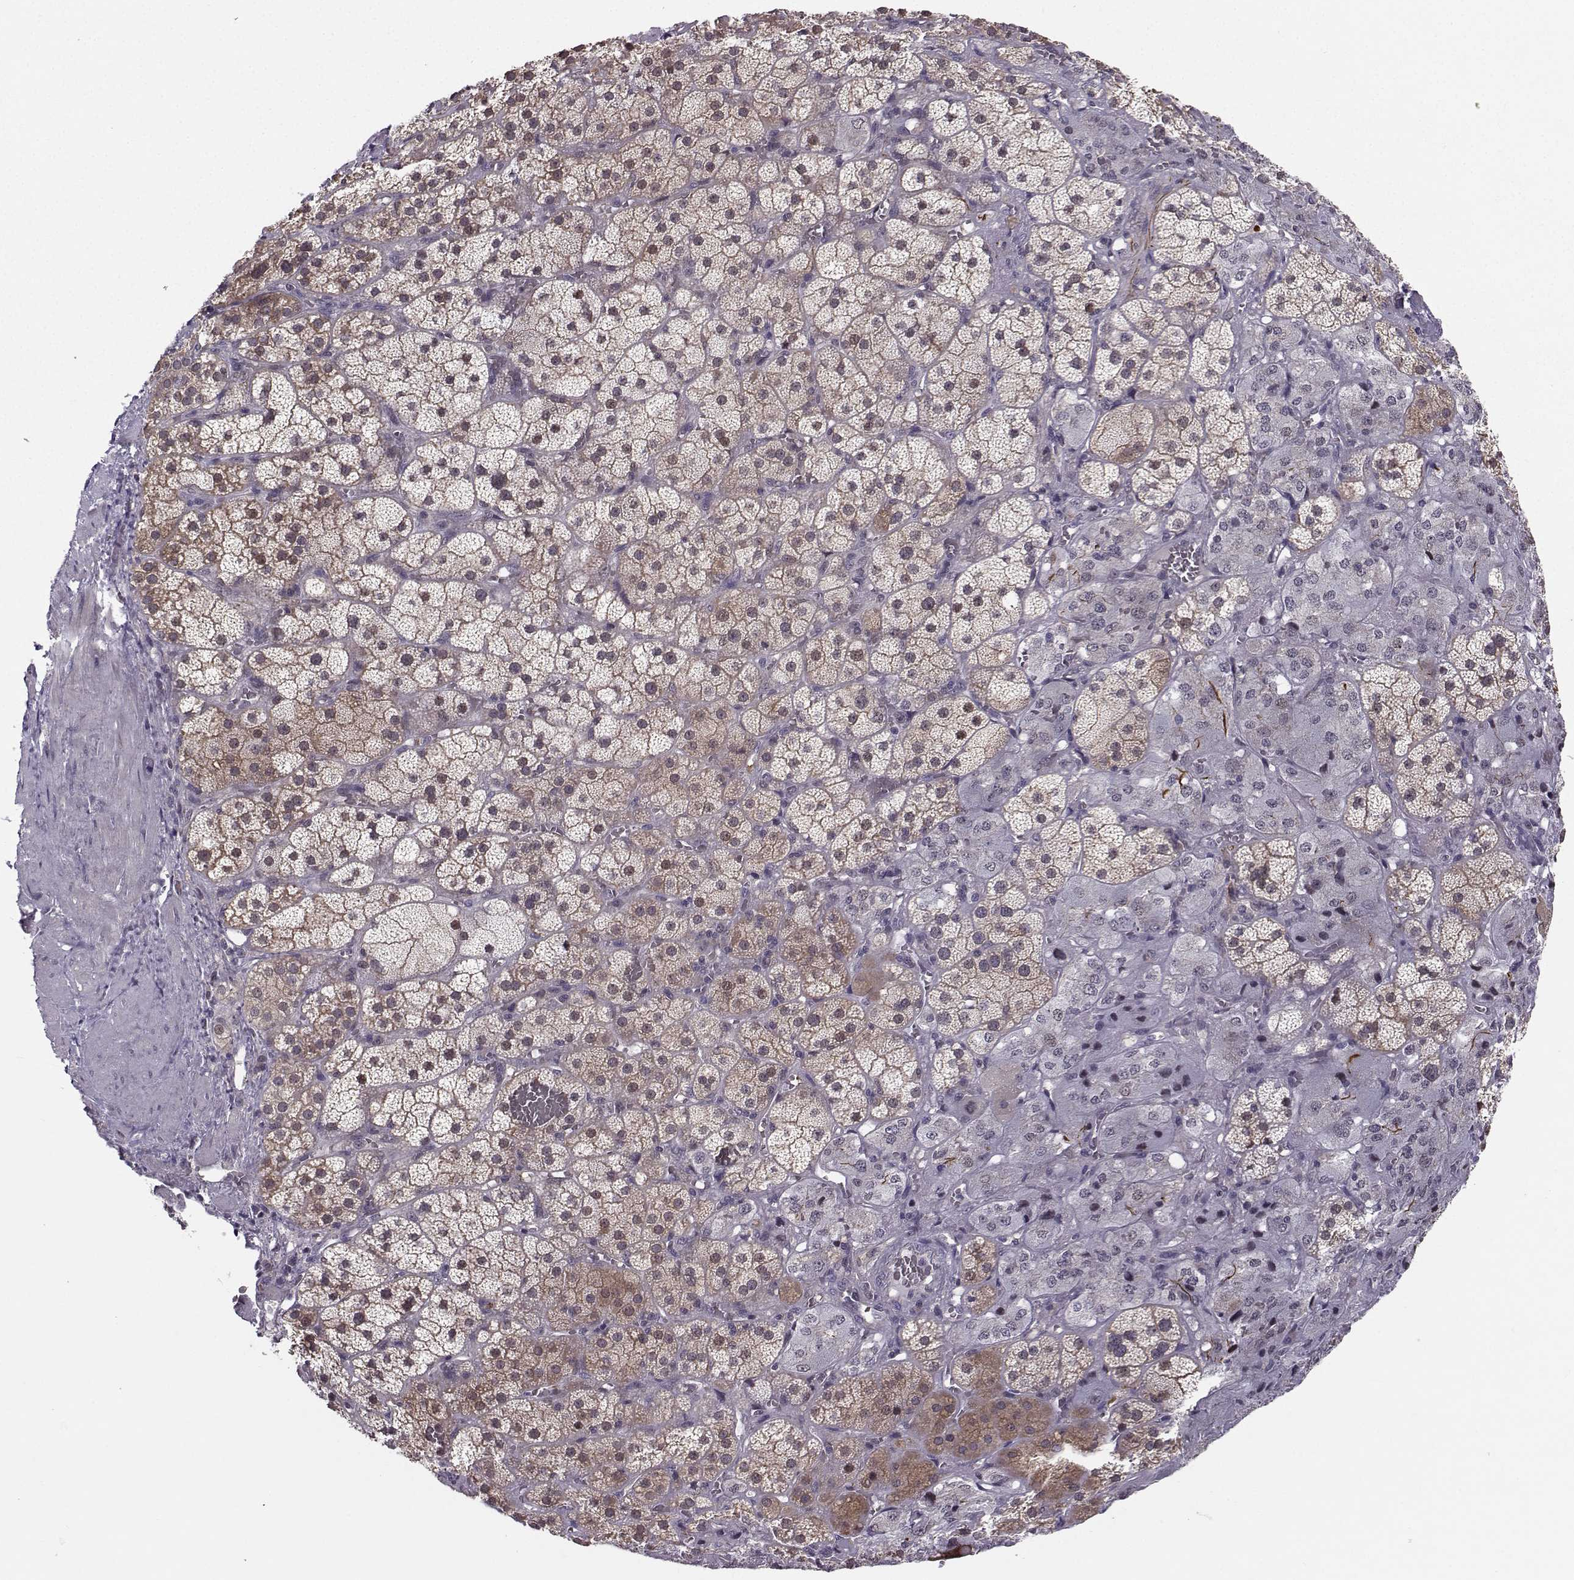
{"staining": {"intensity": "weak", "quantity": "25%-75%", "location": "cytoplasmic/membranous,nuclear"}, "tissue": "adrenal gland", "cell_type": "Glandular cells", "image_type": "normal", "snomed": [{"axis": "morphology", "description": "Normal tissue, NOS"}, {"axis": "topography", "description": "Adrenal gland"}], "caption": "This micrograph demonstrates benign adrenal gland stained with immunohistochemistry to label a protein in brown. The cytoplasmic/membranous,nuclear of glandular cells show weak positivity for the protein. Nuclei are counter-stained blue.", "gene": "PKP2", "patient": {"sex": "male", "age": 57}}